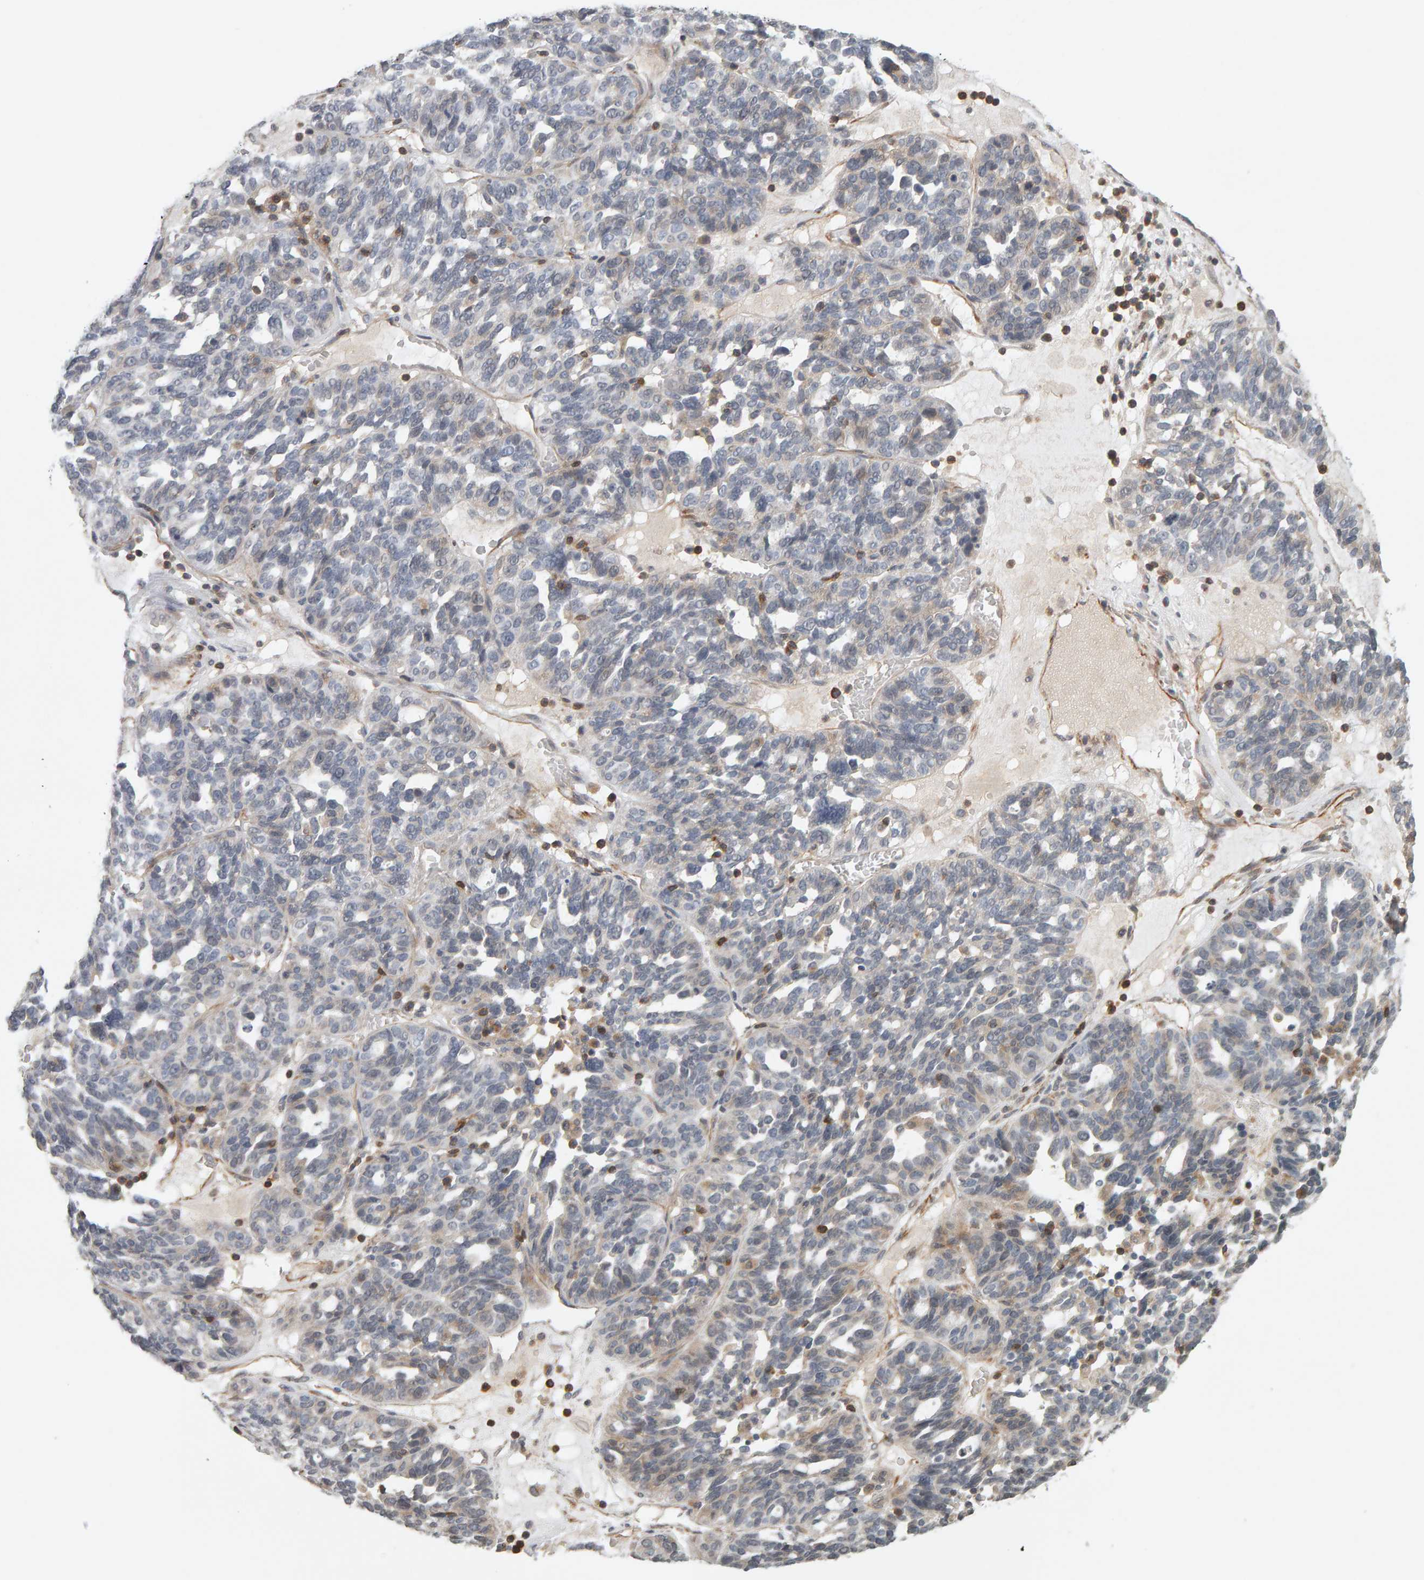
{"staining": {"intensity": "negative", "quantity": "none", "location": "none"}, "tissue": "ovarian cancer", "cell_type": "Tumor cells", "image_type": "cancer", "snomed": [{"axis": "morphology", "description": "Cystadenocarcinoma, serous, NOS"}, {"axis": "topography", "description": "Ovary"}], "caption": "High magnification brightfield microscopy of ovarian serous cystadenocarcinoma stained with DAB (3,3'-diaminobenzidine) (brown) and counterstained with hematoxylin (blue): tumor cells show no significant expression.", "gene": "TEFM", "patient": {"sex": "female", "age": 59}}